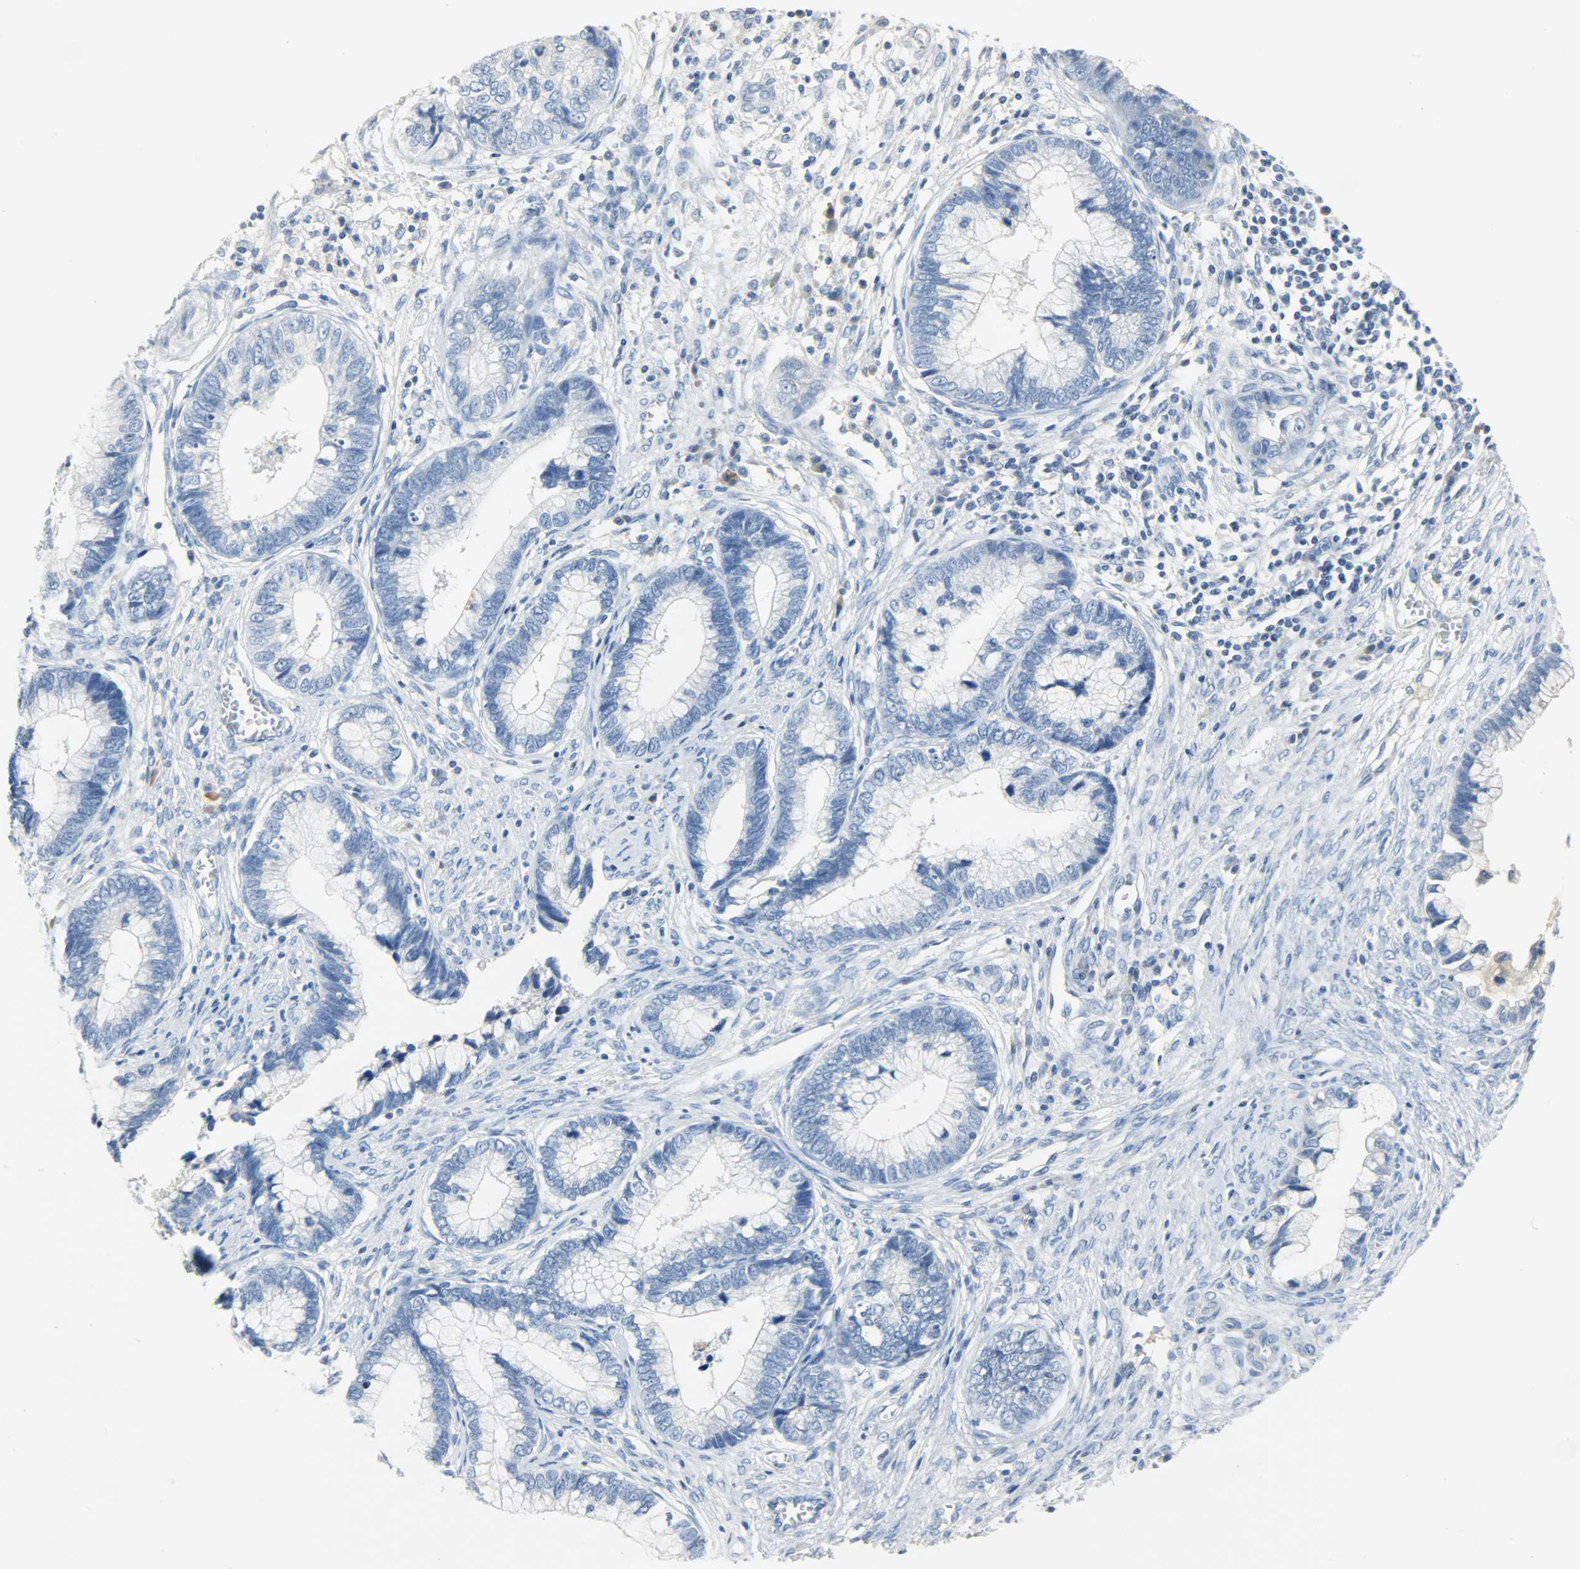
{"staining": {"intensity": "negative", "quantity": "none", "location": "none"}, "tissue": "cervical cancer", "cell_type": "Tumor cells", "image_type": "cancer", "snomed": [{"axis": "morphology", "description": "Adenocarcinoma, NOS"}, {"axis": "topography", "description": "Cervix"}], "caption": "Tumor cells show no significant positivity in adenocarcinoma (cervical).", "gene": "CRP", "patient": {"sex": "female", "age": 44}}